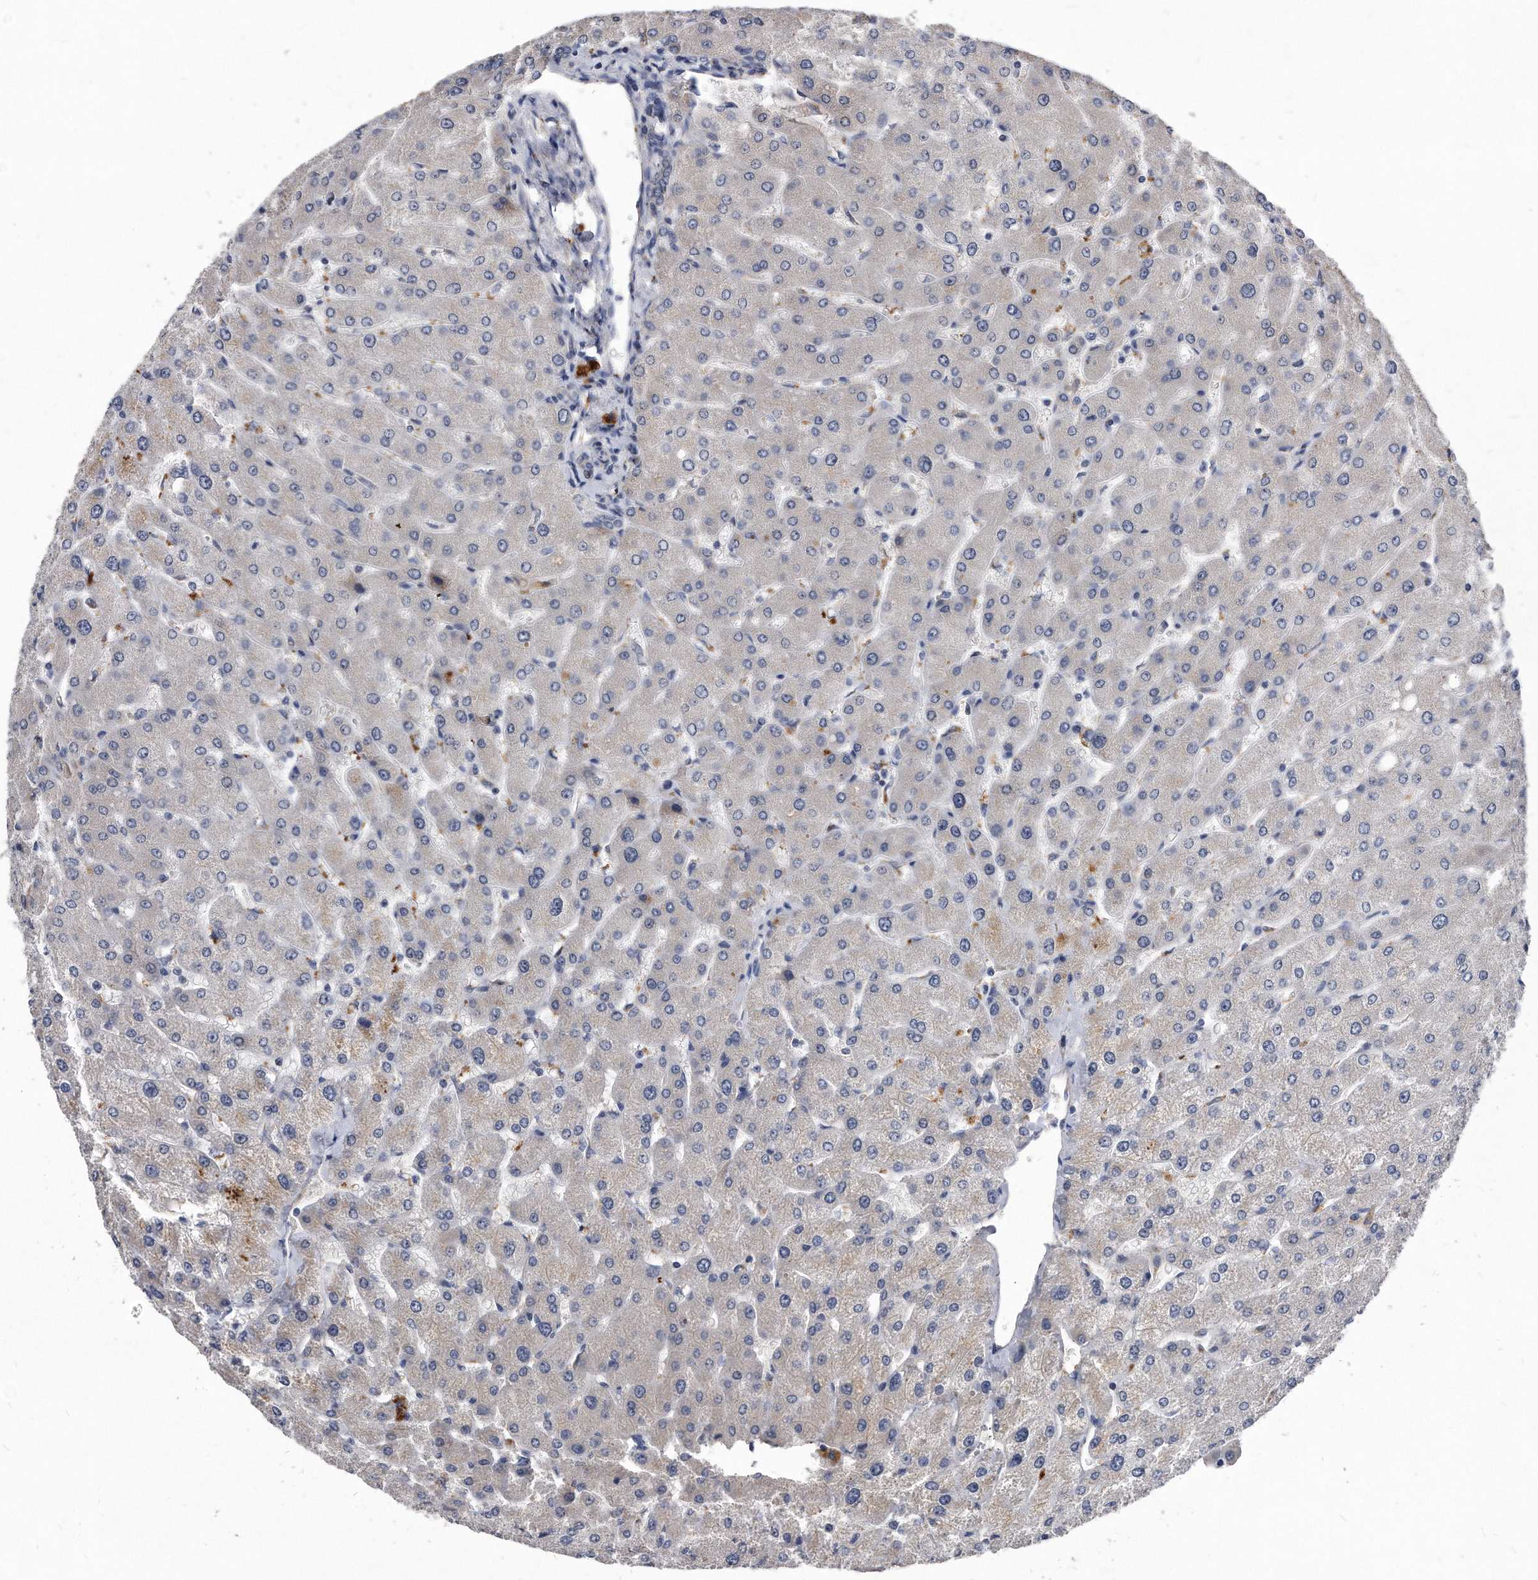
{"staining": {"intensity": "negative", "quantity": "none", "location": "none"}, "tissue": "liver", "cell_type": "Cholangiocytes", "image_type": "normal", "snomed": [{"axis": "morphology", "description": "Normal tissue, NOS"}, {"axis": "topography", "description": "Liver"}], "caption": "This is an IHC photomicrograph of normal liver. There is no staining in cholangiocytes.", "gene": "MGAT4A", "patient": {"sex": "male", "age": 55}}